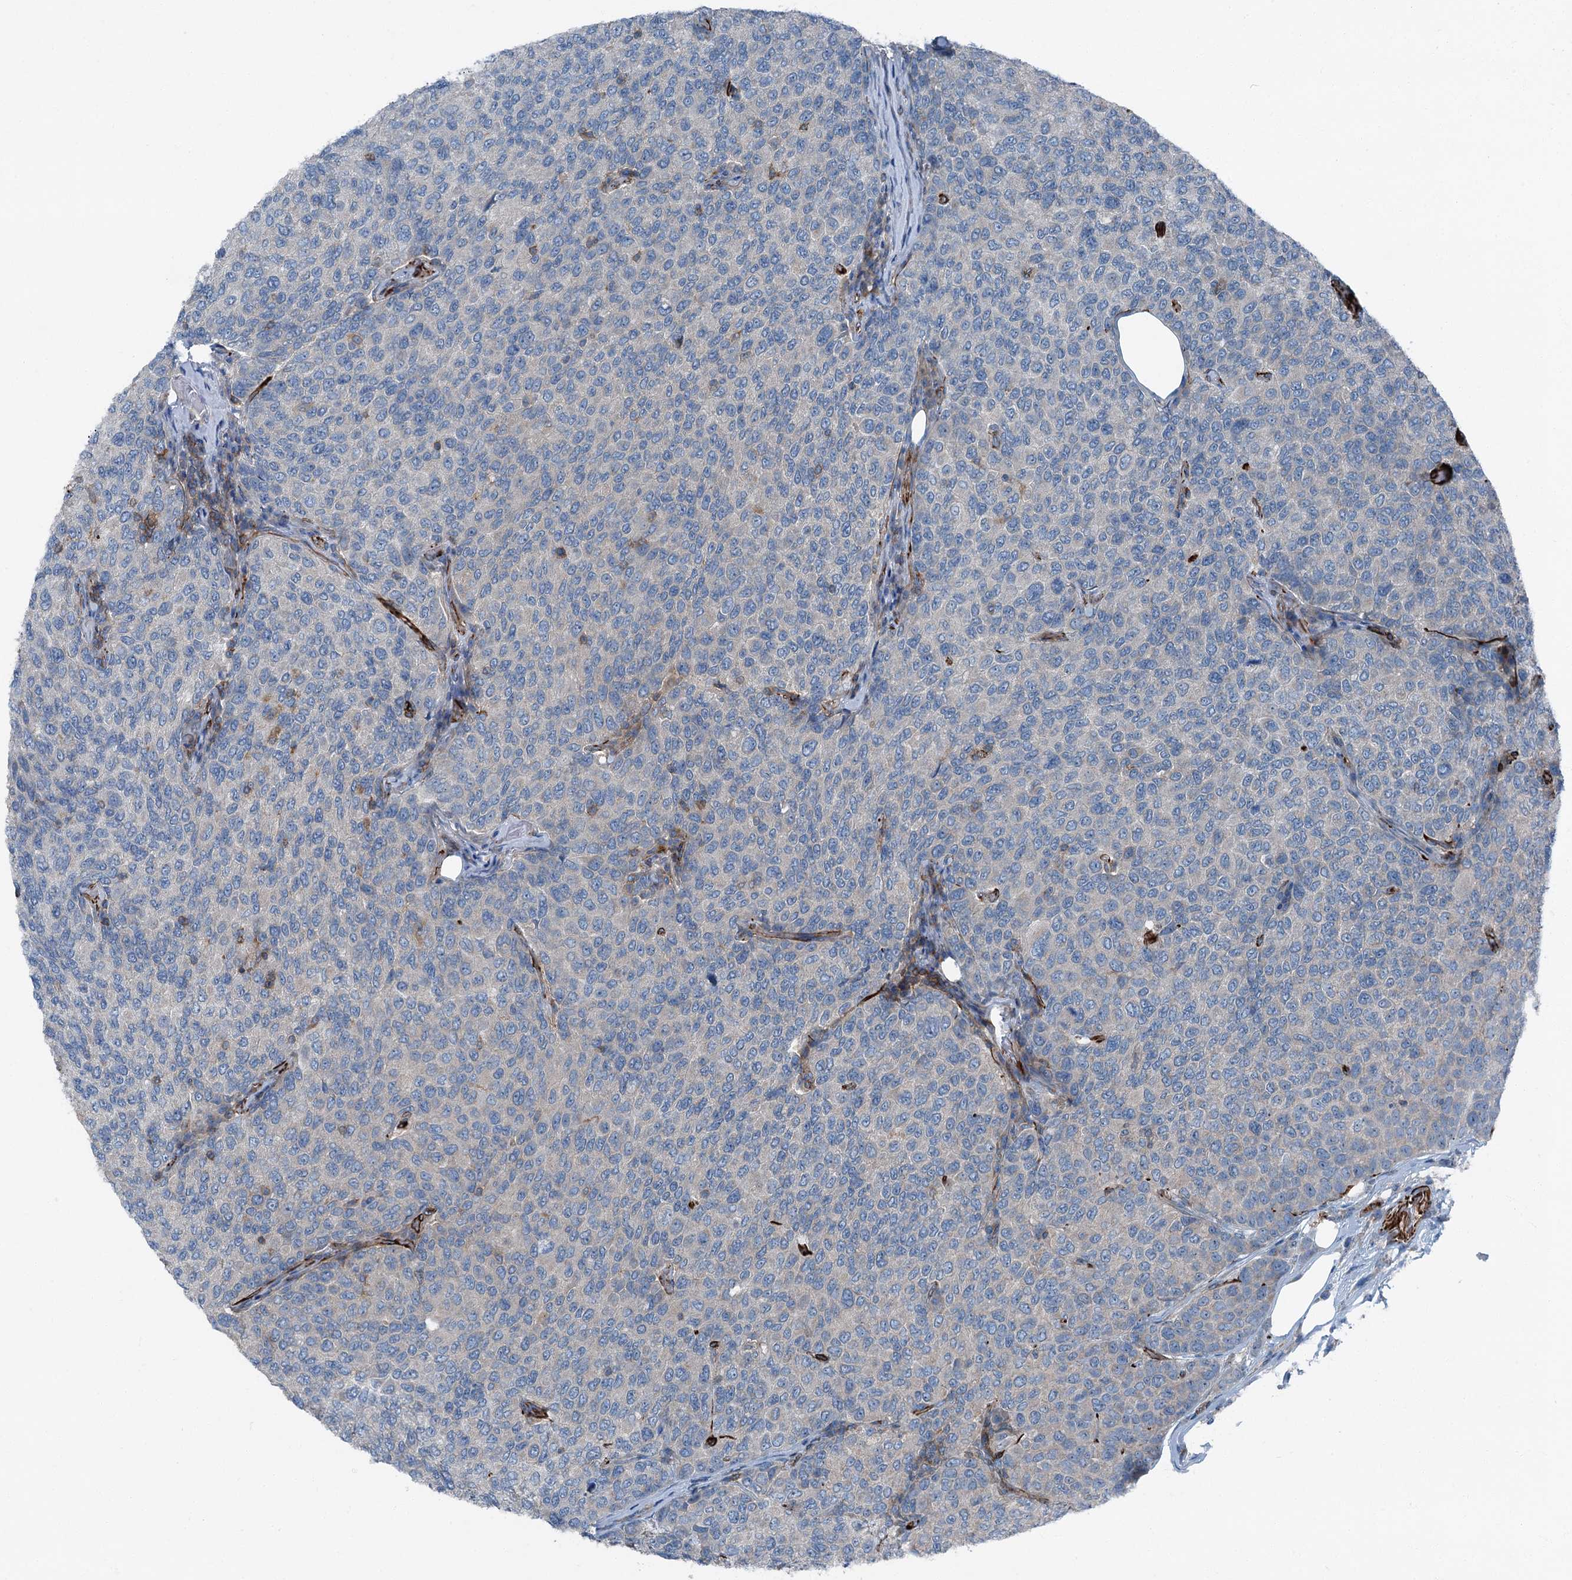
{"staining": {"intensity": "negative", "quantity": "none", "location": "none"}, "tissue": "breast cancer", "cell_type": "Tumor cells", "image_type": "cancer", "snomed": [{"axis": "morphology", "description": "Duct carcinoma"}, {"axis": "topography", "description": "Breast"}], "caption": "IHC of human breast infiltrating ductal carcinoma reveals no staining in tumor cells. (DAB immunohistochemistry (IHC) visualized using brightfield microscopy, high magnification).", "gene": "AXL", "patient": {"sex": "female", "age": 55}}